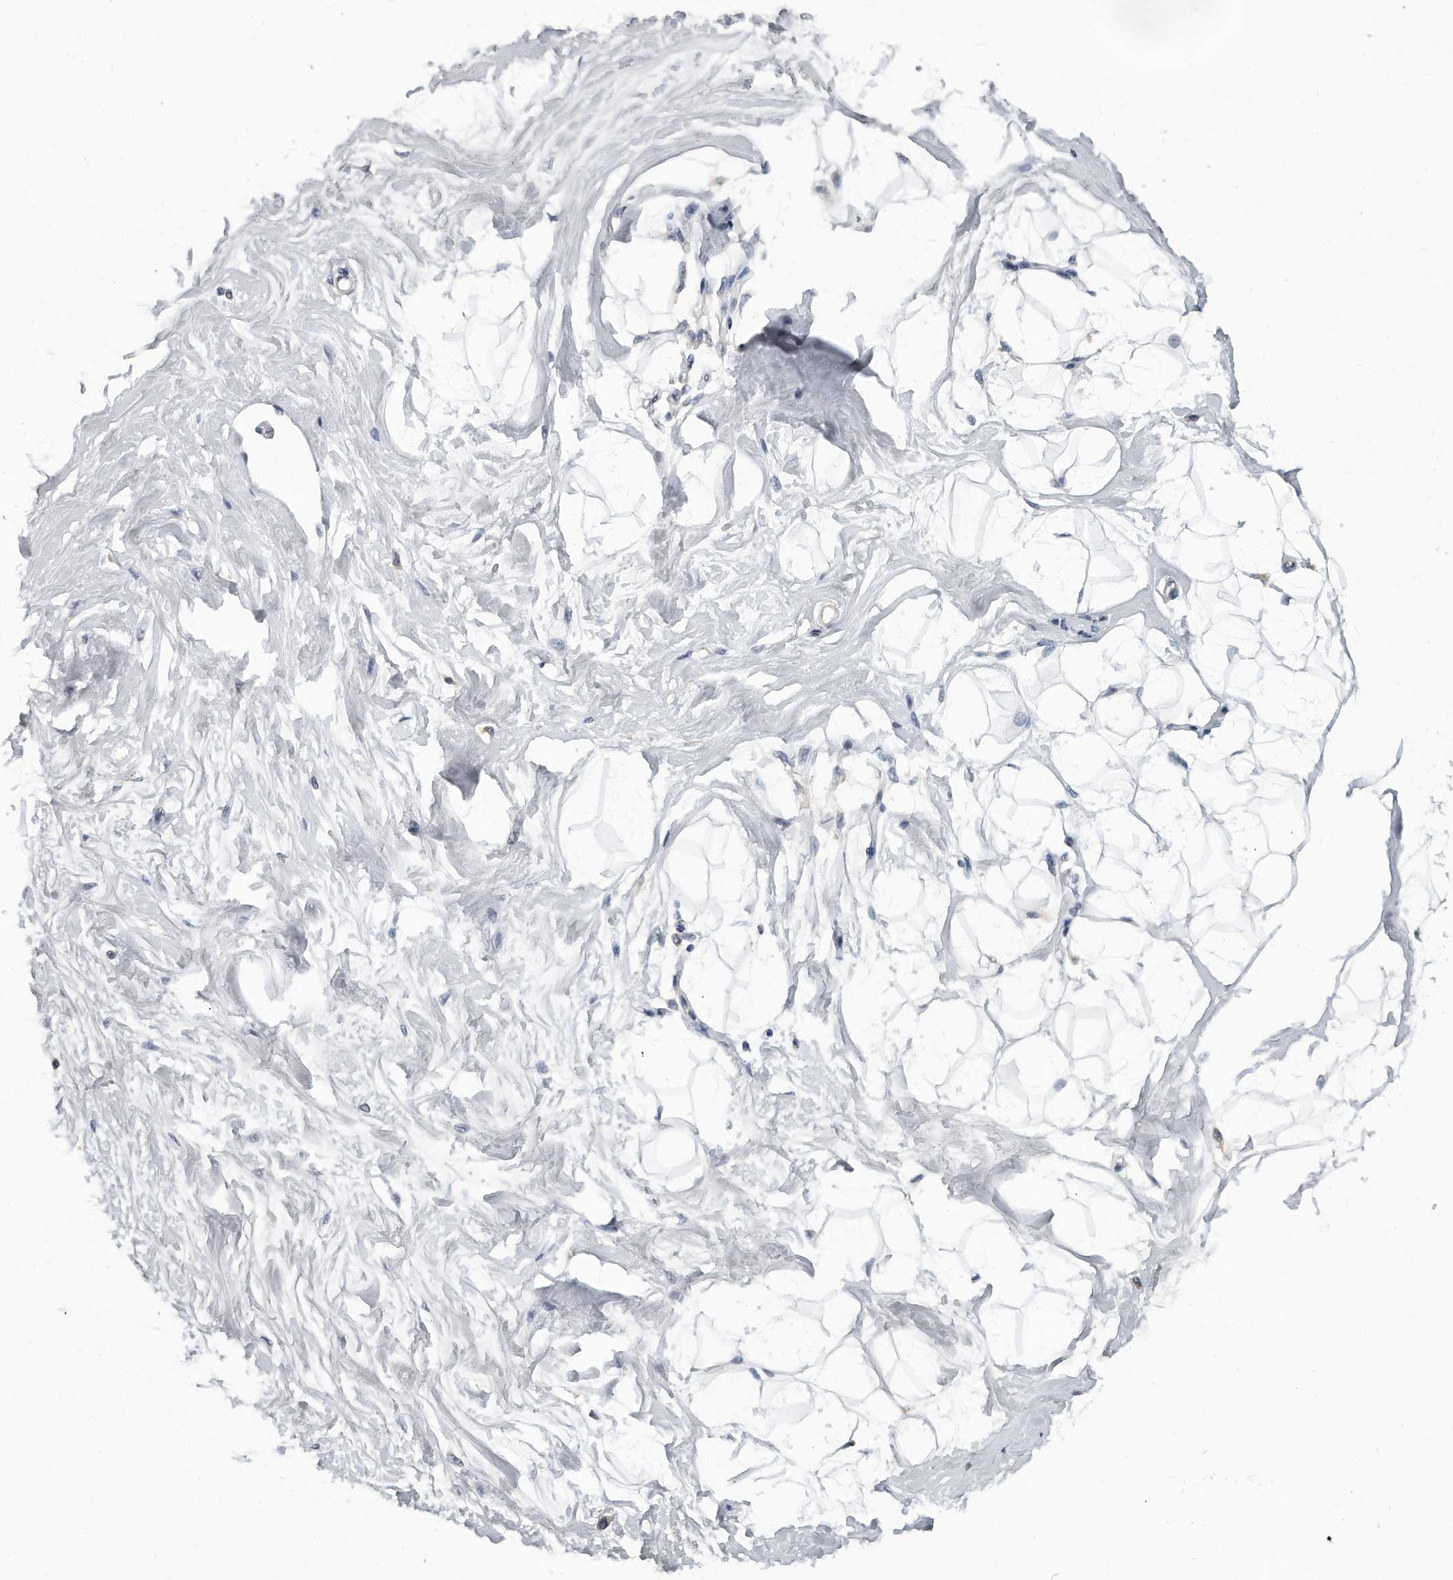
{"staining": {"intensity": "negative", "quantity": "none", "location": "none"}, "tissue": "breast", "cell_type": "Adipocytes", "image_type": "normal", "snomed": [{"axis": "morphology", "description": "Normal tissue, NOS"}, {"axis": "topography", "description": "Breast"}], "caption": "DAB immunohistochemical staining of benign breast exhibits no significant expression in adipocytes.", "gene": "KLHL7", "patient": {"sex": "female", "age": 45}}